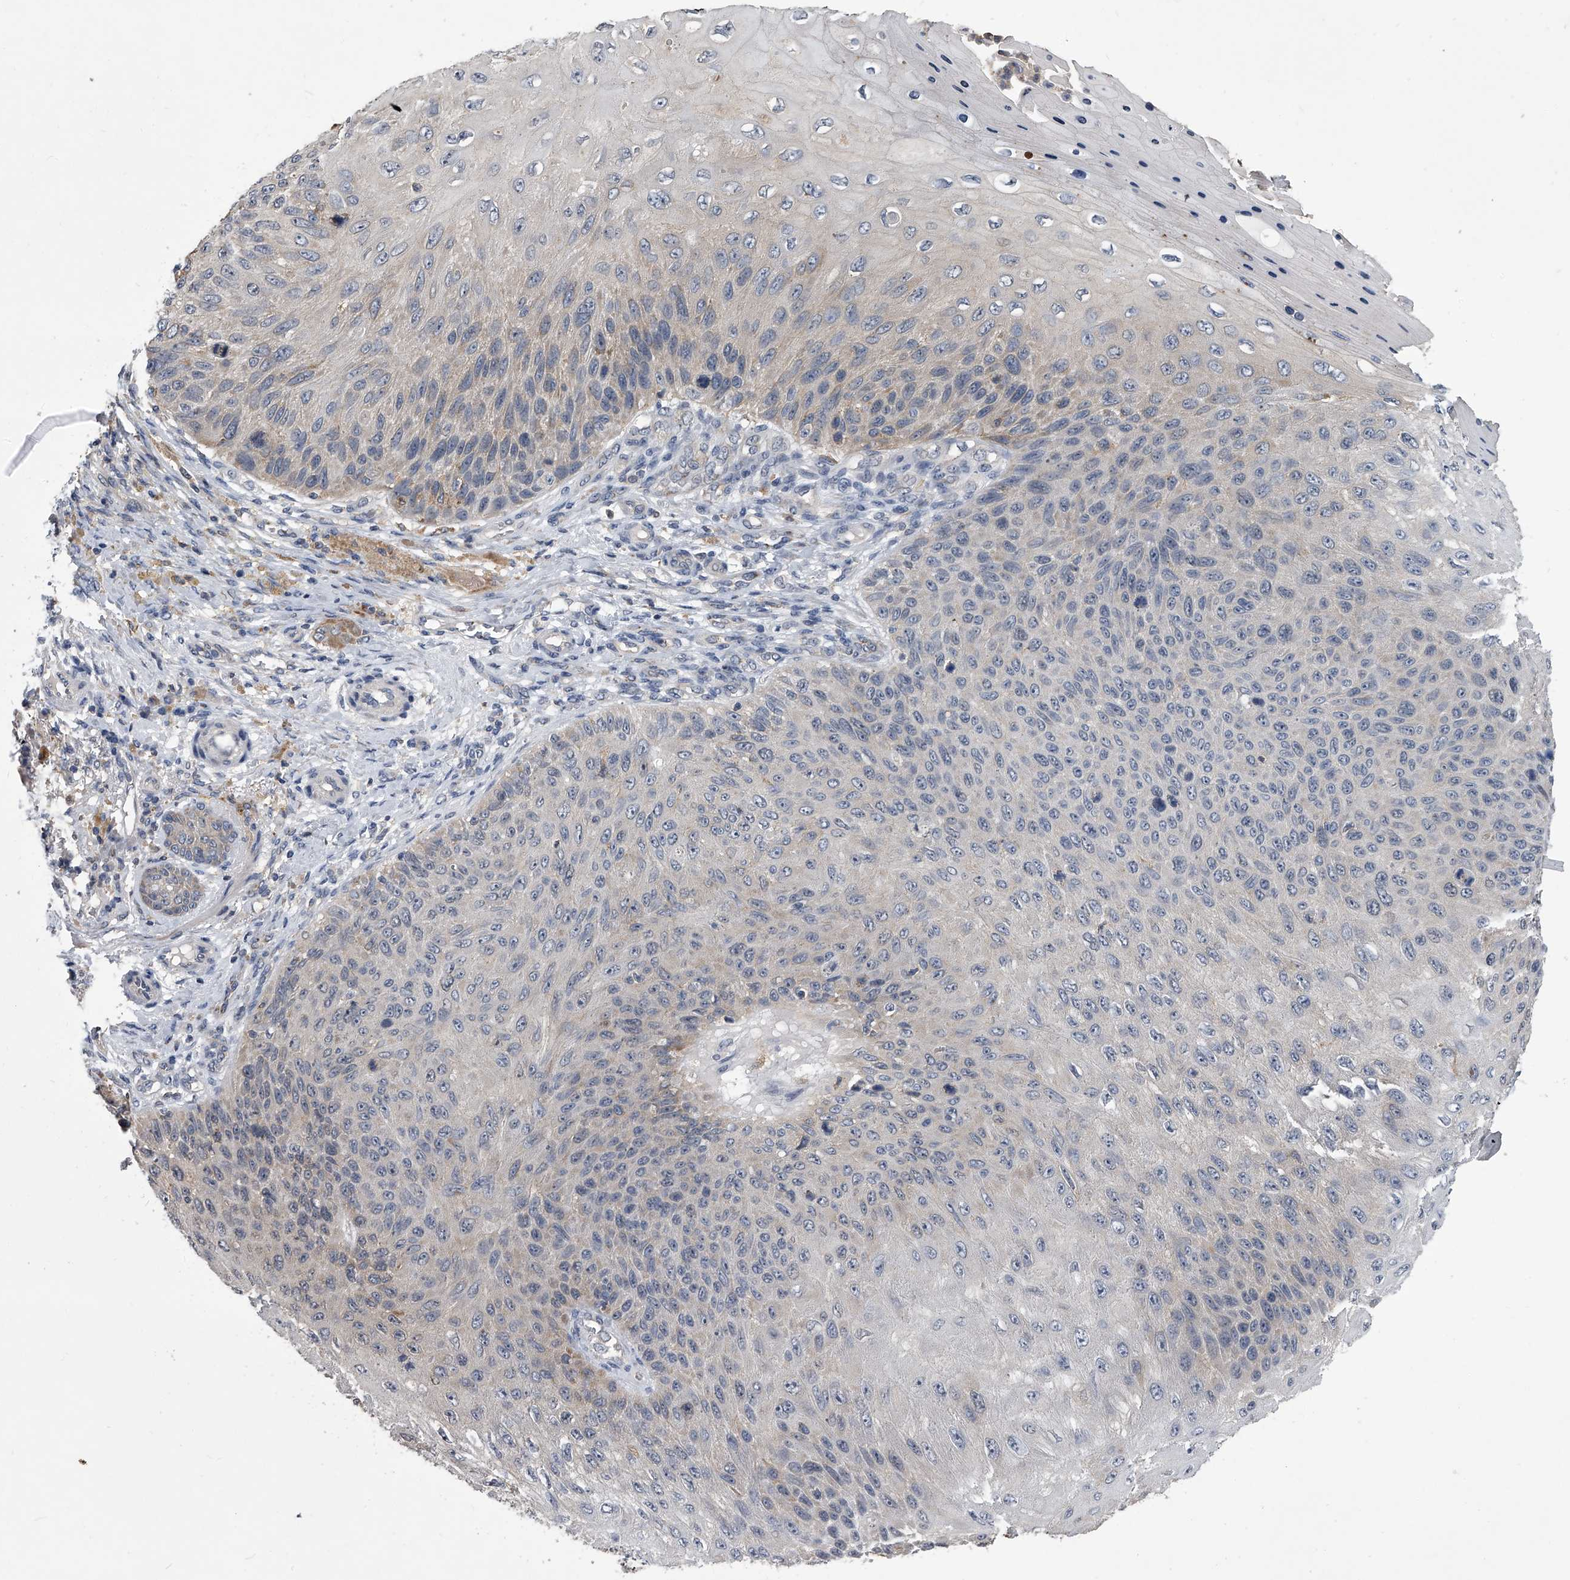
{"staining": {"intensity": "negative", "quantity": "none", "location": "none"}, "tissue": "skin cancer", "cell_type": "Tumor cells", "image_type": "cancer", "snomed": [{"axis": "morphology", "description": "Squamous cell carcinoma, NOS"}, {"axis": "topography", "description": "Skin"}], "caption": "This histopathology image is of skin squamous cell carcinoma stained with IHC to label a protein in brown with the nuclei are counter-stained blue. There is no expression in tumor cells.", "gene": "MAP4K3", "patient": {"sex": "female", "age": 88}}